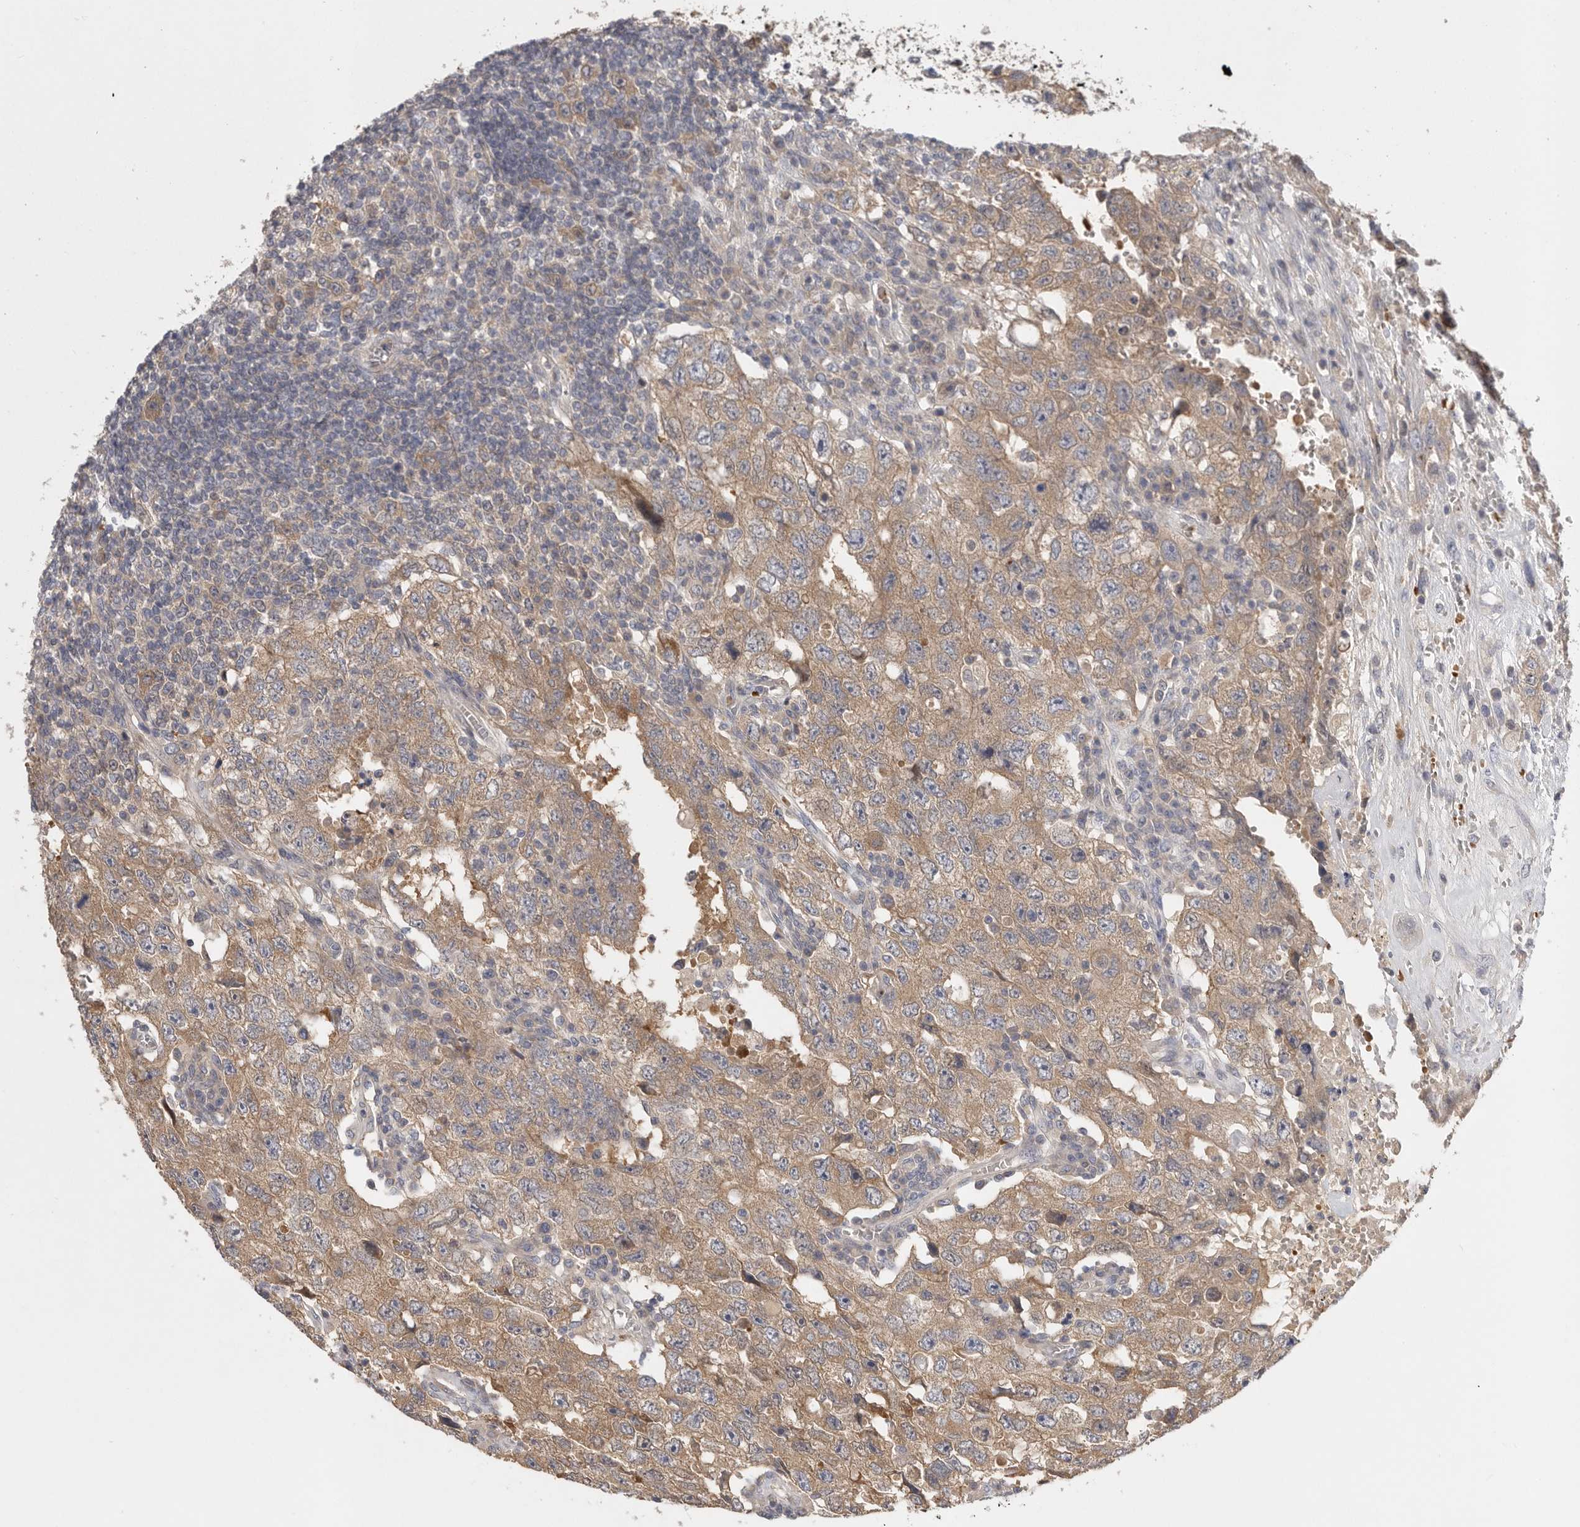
{"staining": {"intensity": "moderate", "quantity": ">75%", "location": "cytoplasmic/membranous"}, "tissue": "testis cancer", "cell_type": "Tumor cells", "image_type": "cancer", "snomed": [{"axis": "morphology", "description": "Carcinoma, Embryonal, NOS"}, {"axis": "topography", "description": "Testis"}], "caption": "Human testis cancer stained with a protein marker reveals moderate staining in tumor cells.", "gene": "CFAP298", "patient": {"sex": "male", "age": 26}}